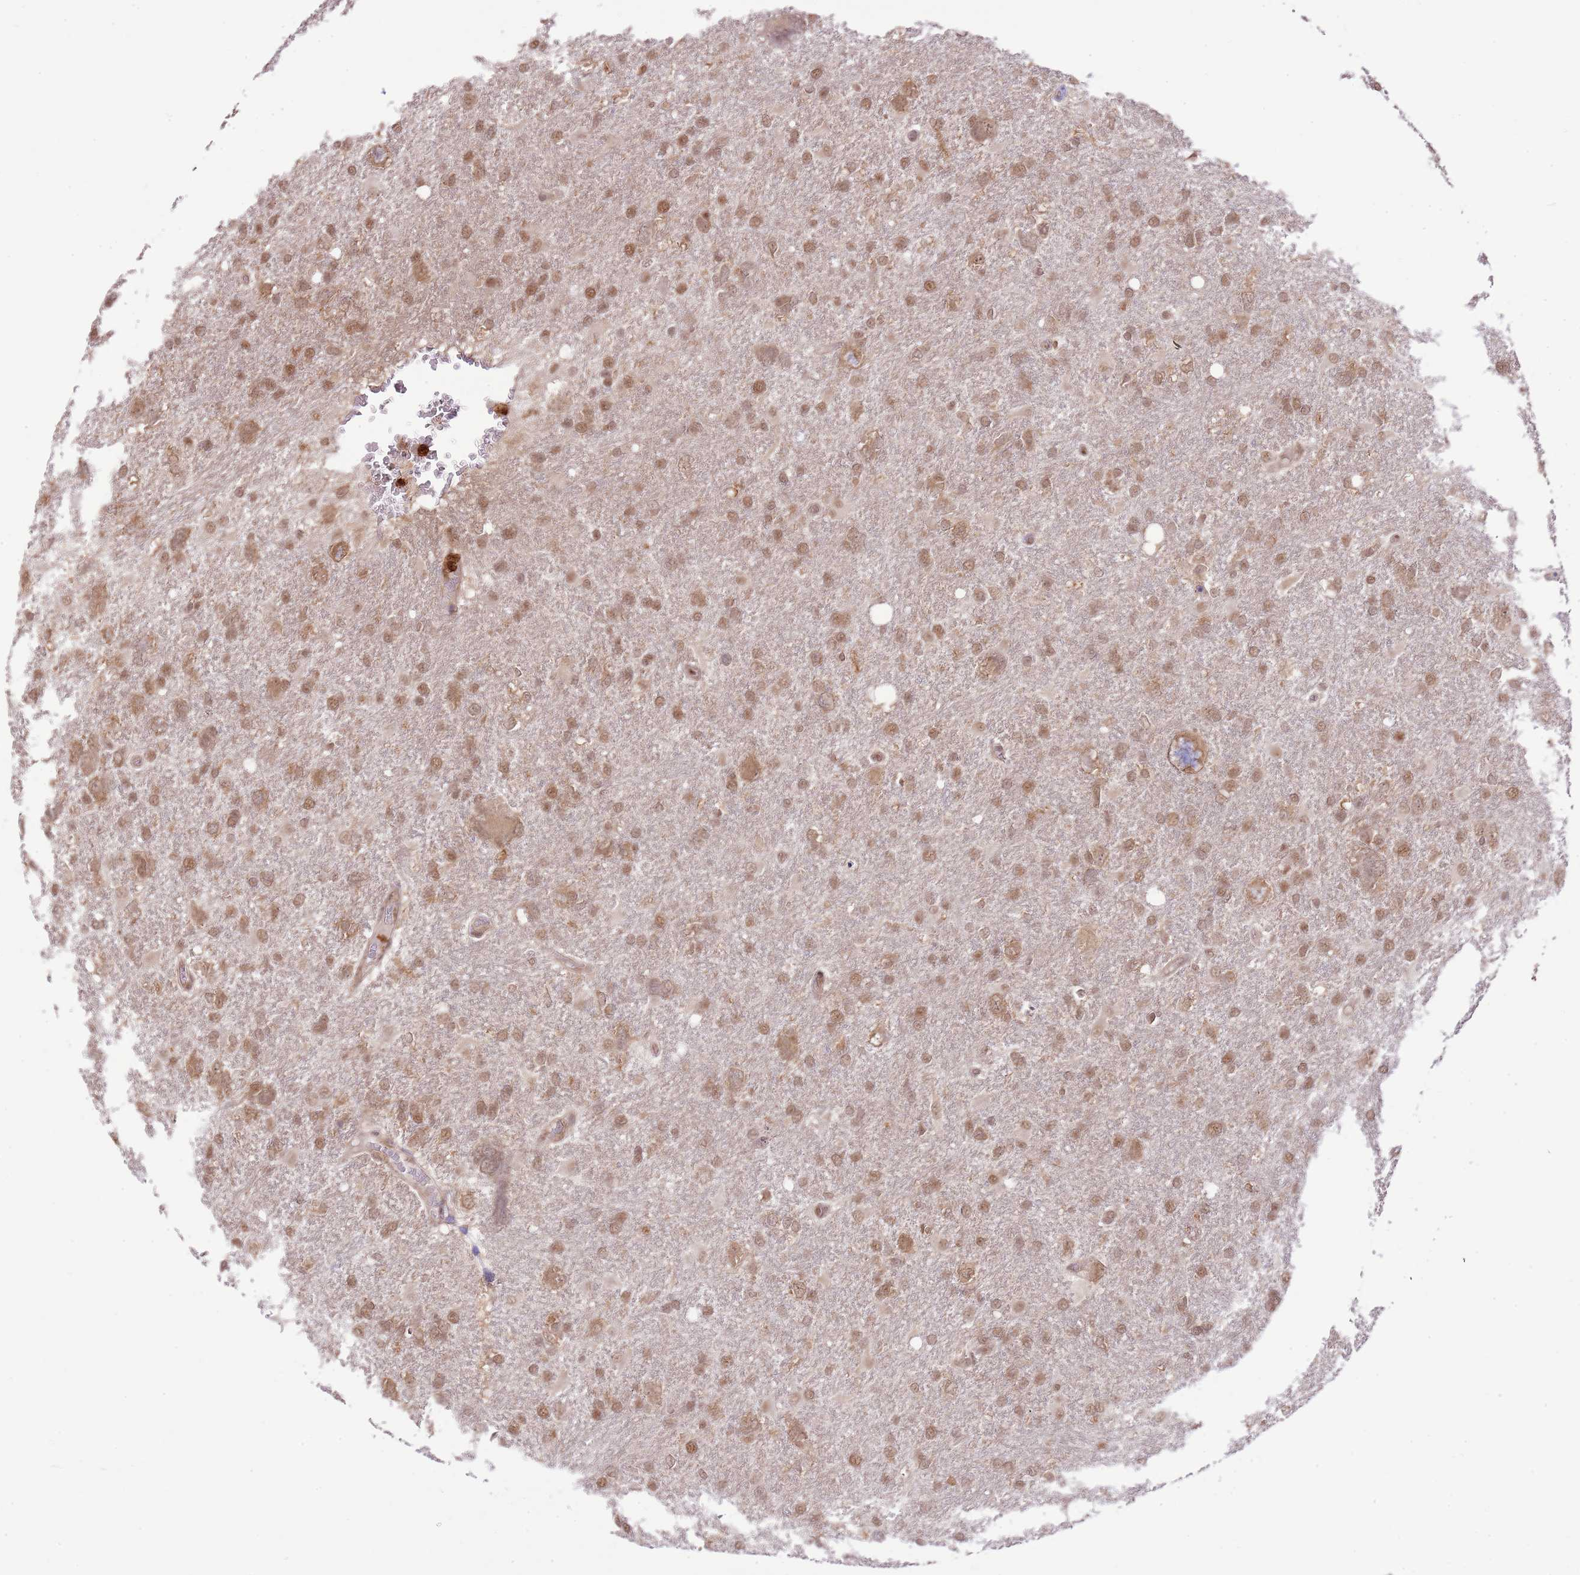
{"staining": {"intensity": "moderate", "quantity": ">75%", "location": "nuclear"}, "tissue": "glioma", "cell_type": "Tumor cells", "image_type": "cancer", "snomed": [{"axis": "morphology", "description": "Glioma, malignant, High grade"}, {"axis": "topography", "description": "Brain"}], "caption": "This image shows immunohistochemistry staining of human malignant high-grade glioma, with medium moderate nuclear staining in about >75% of tumor cells.", "gene": "AMIGO1", "patient": {"sex": "male", "age": 61}}